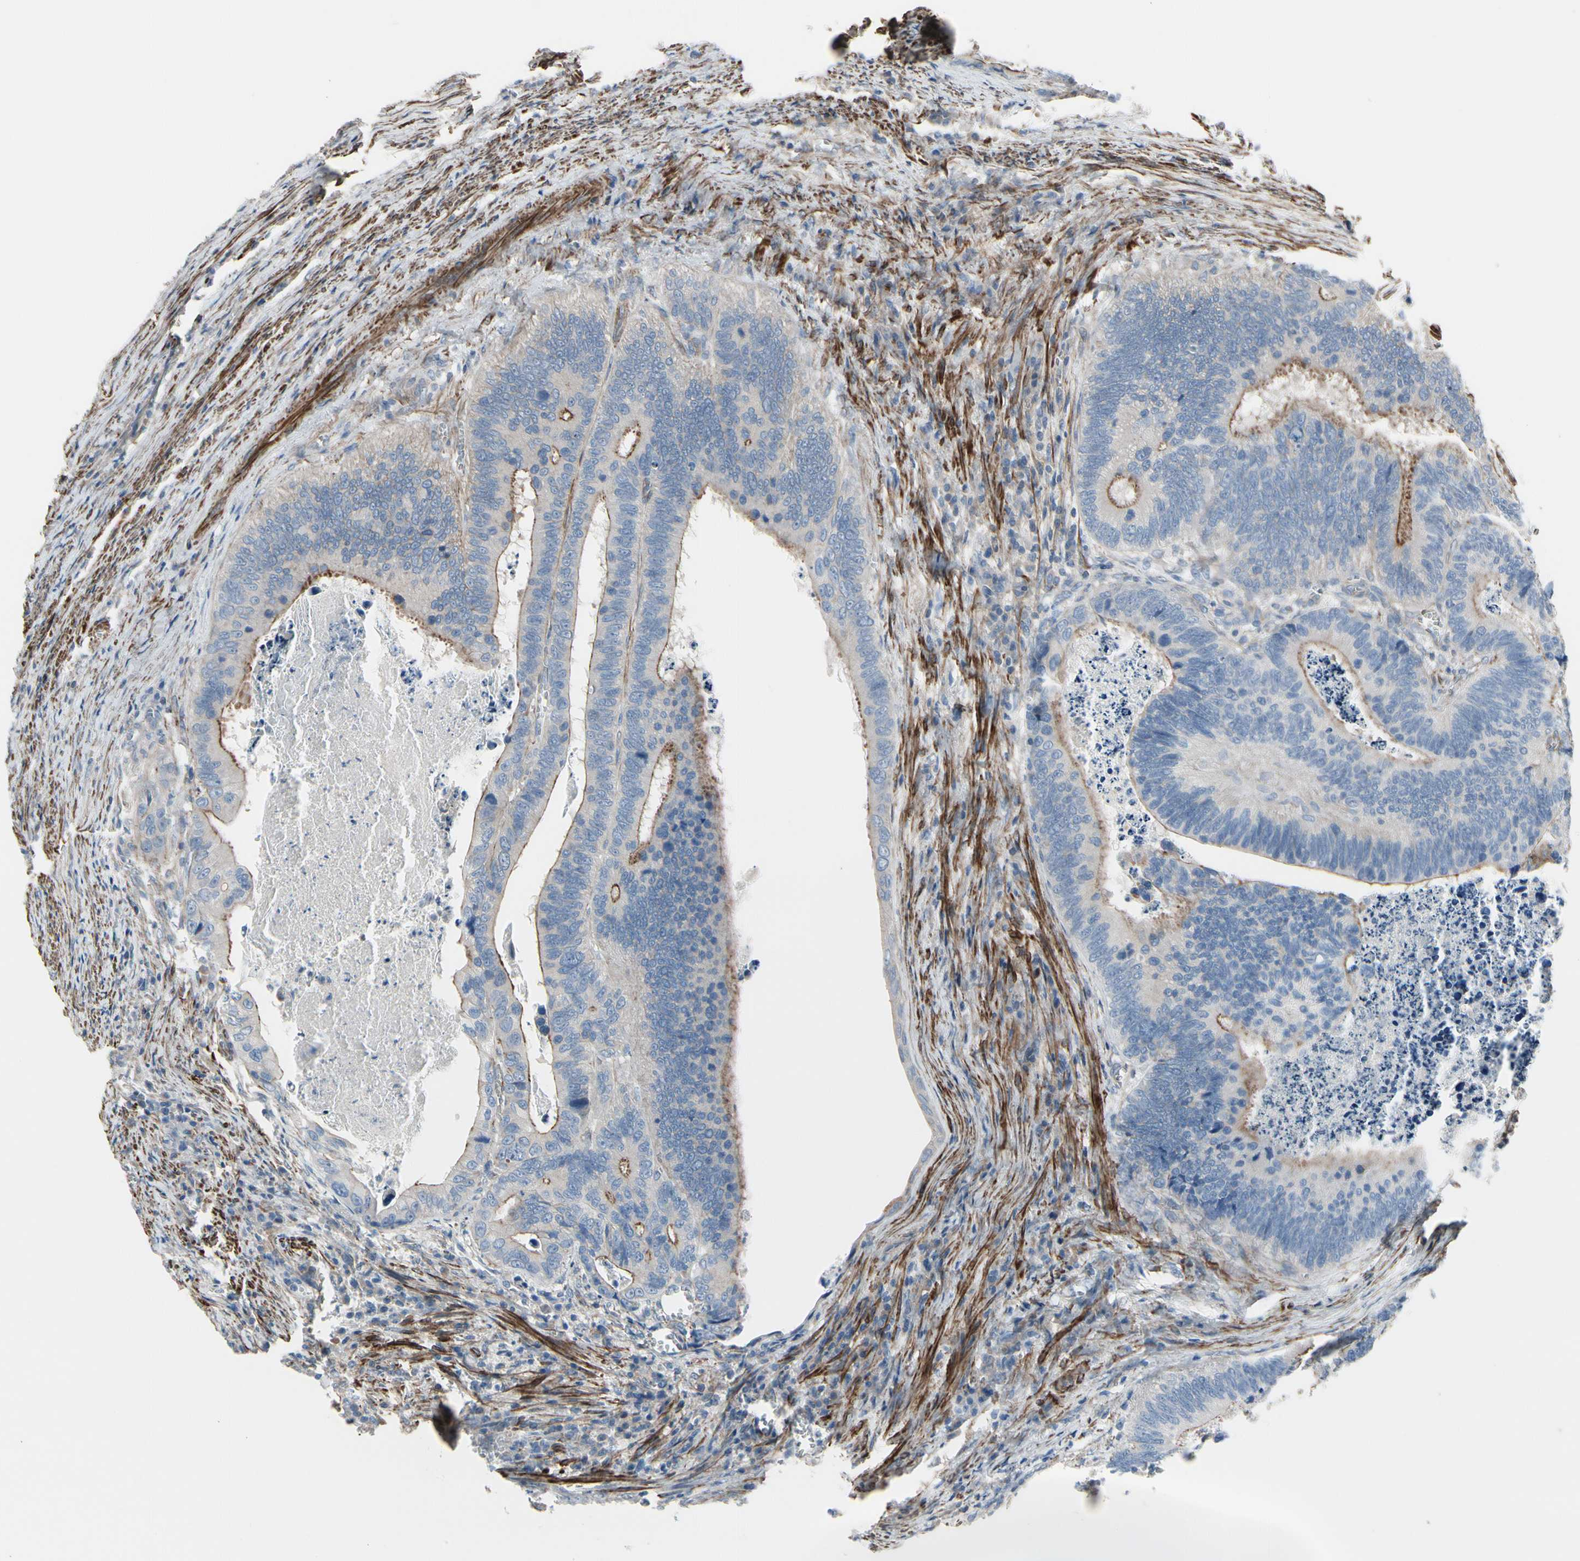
{"staining": {"intensity": "moderate", "quantity": "25%-75%", "location": "cytoplasmic/membranous"}, "tissue": "colorectal cancer", "cell_type": "Tumor cells", "image_type": "cancer", "snomed": [{"axis": "morphology", "description": "Adenocarcinoma, NOS"}, {"axis": "topography", "description": "Colon"}], "caption": "A brown stain highlights moderate cytoplasmic/membranous staining of a protein in human colorectal cancer (adenocarcinoma) tumor cells.", "gene": "TPM1", "patient": {"sex": "male", "age": 72}}